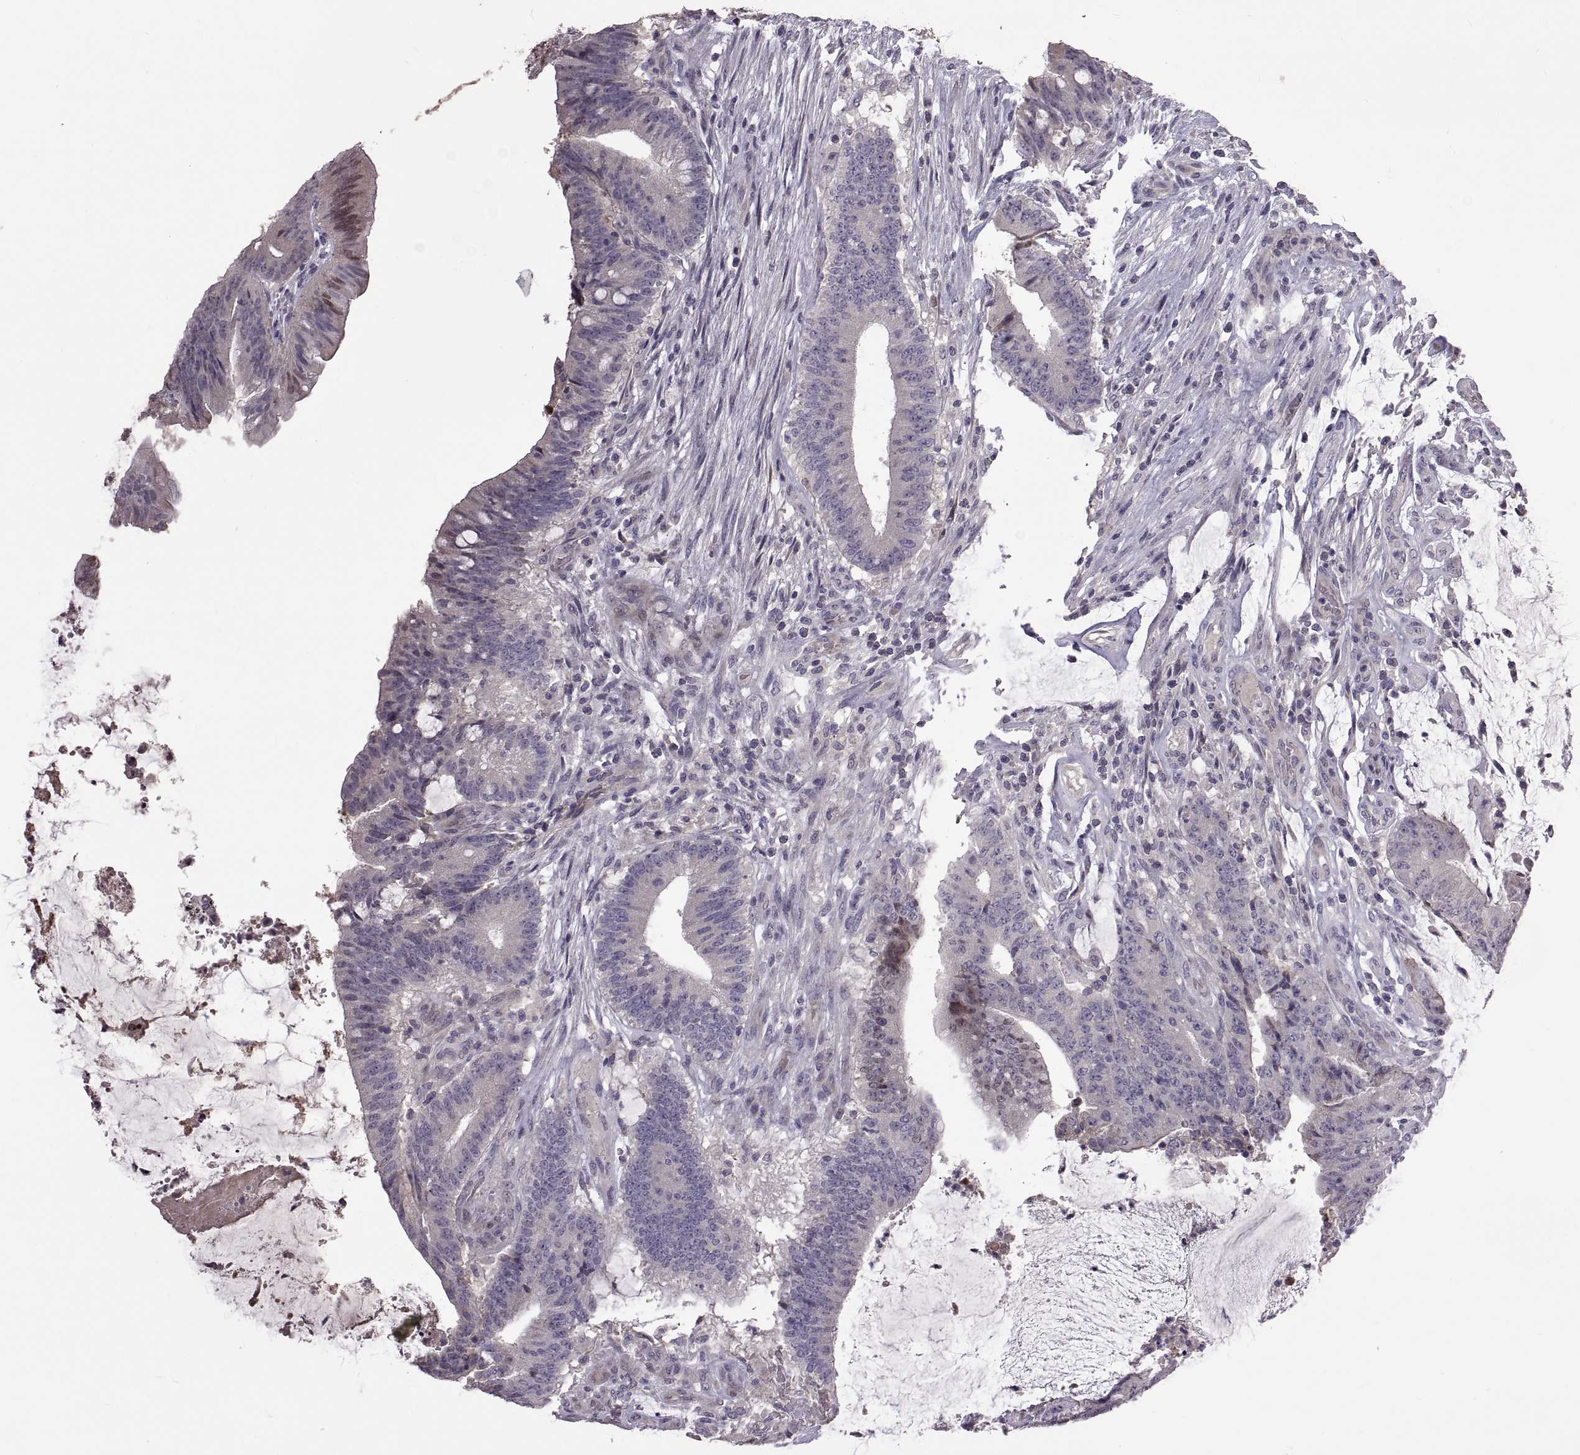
{"staining": {"intensity": "negative", "quantity": "none", "location": "none"}, "tissue": "colorectal cancer", "cell_type": "Tumor cells", "image_type": "cancer", "snomed": [{"axis": "morphology", "description": "Adenocarcinoma, NOS"}, {"axis": "topography", "description": "Colon"}], "caption": "DAB immunohistochemical staining of human colorectal cancer (adenocarcinoma) exhibits no significant staining in tumor cells.", "gene": "DEFB136", "patient": {"sex": "female", "age": 43}}